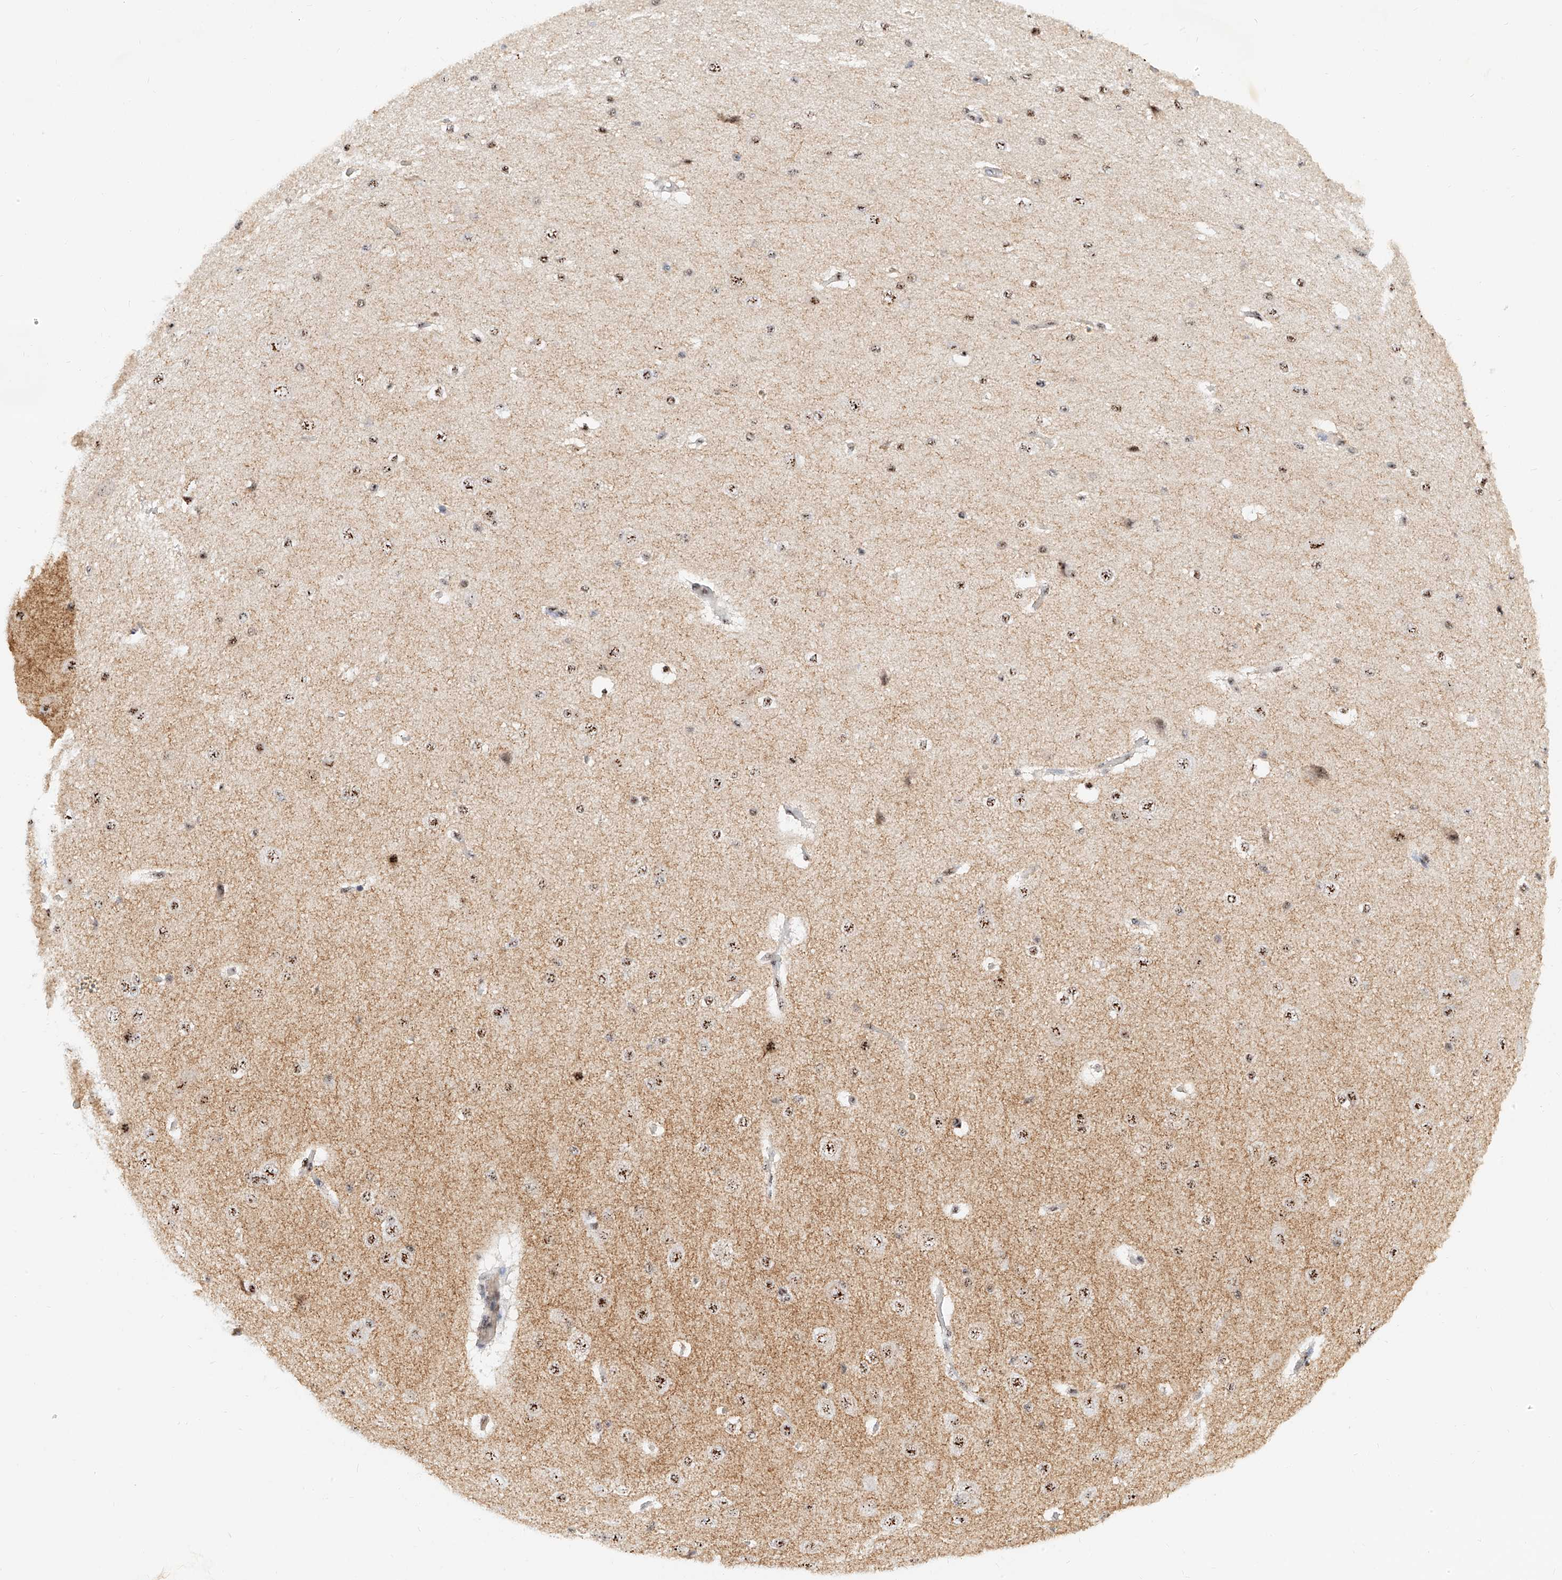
{"staining": {"intensity": "moderate", "quantity": ">75%", "location": "nuclear"}, "tissue": "cerebral cortex", "cell_type": "Endothelial cells", "image_type": "normal", "snomed": [{"axis": "morphology", "description": "Normal tissue, NOS"}, {"axis": "morphology", "description": "Developmental malformation"}, {"axis": "topography", "description": "Cerebral cortex"}], "caption": "Cerebral cortex stained for a protein shows moderate nuclear positivity in endothelial cells. The staining is performed using DAB brown chromogen to label protein expression. The nuclei are counter-stained blue using hematoxylin.", "gene": "ATXN7L2", "patient": {"sex": "female", "age": 30}}